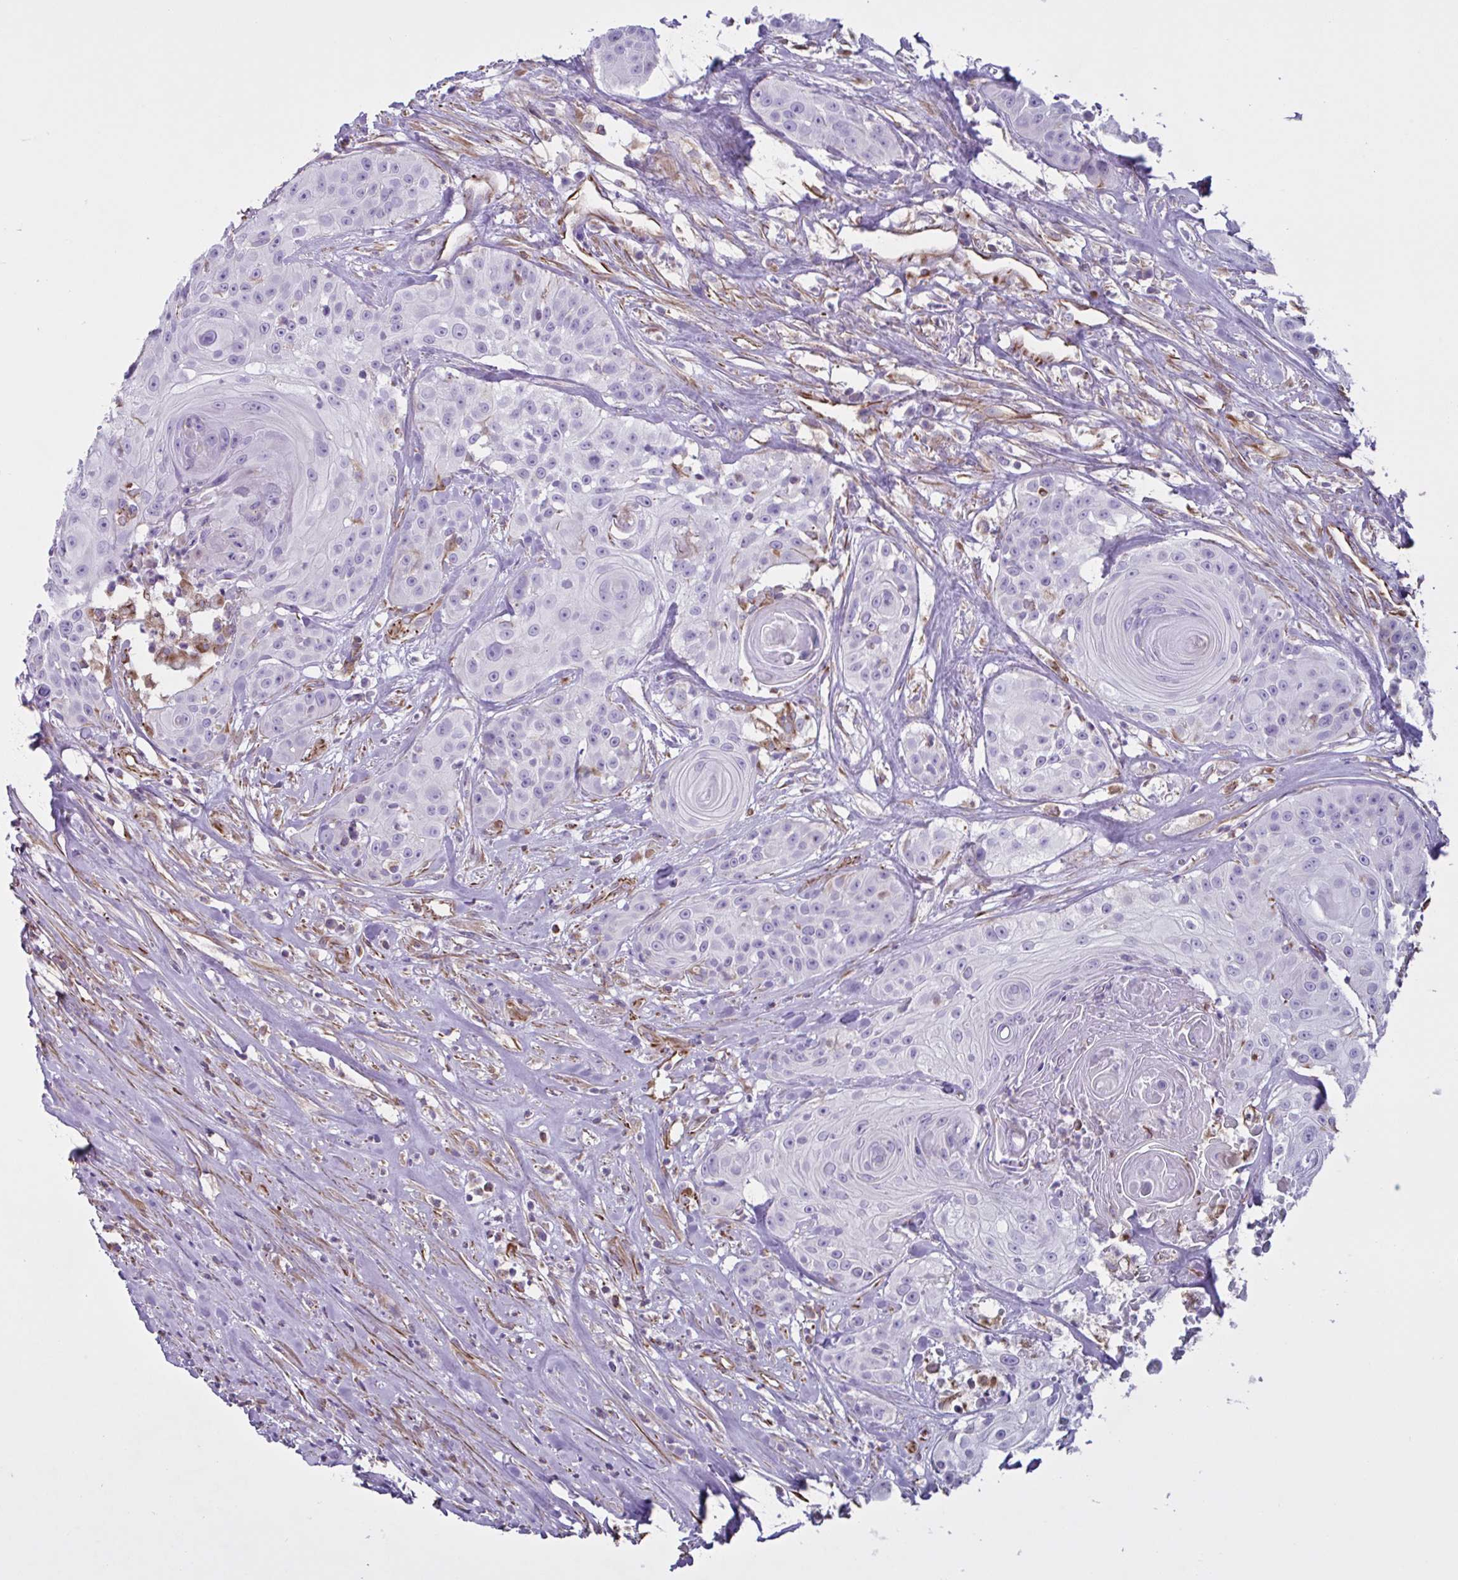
{"staining": {"intensity": "negative", "quantity": "none", "location": "none"}, "tissue": "head and neck cancer", "cell_type": "Tumor cells", "image_type": "cancer", "snomed": [{"axis": "morphology", "description": "Squamous cell carcinoma, NOS"}, {"axis": "topography", "description": "Head-Neck"}], "caption": "An immunohistochemistry (IHC) histopathology image of squamous cell carcinoma (head and neck) is shown. There is no staining in tumor cells of squamous cell carcinoma (head and neck).", "gene": "TMEM86B", "patient": {"sex": "male", "age": 83}}